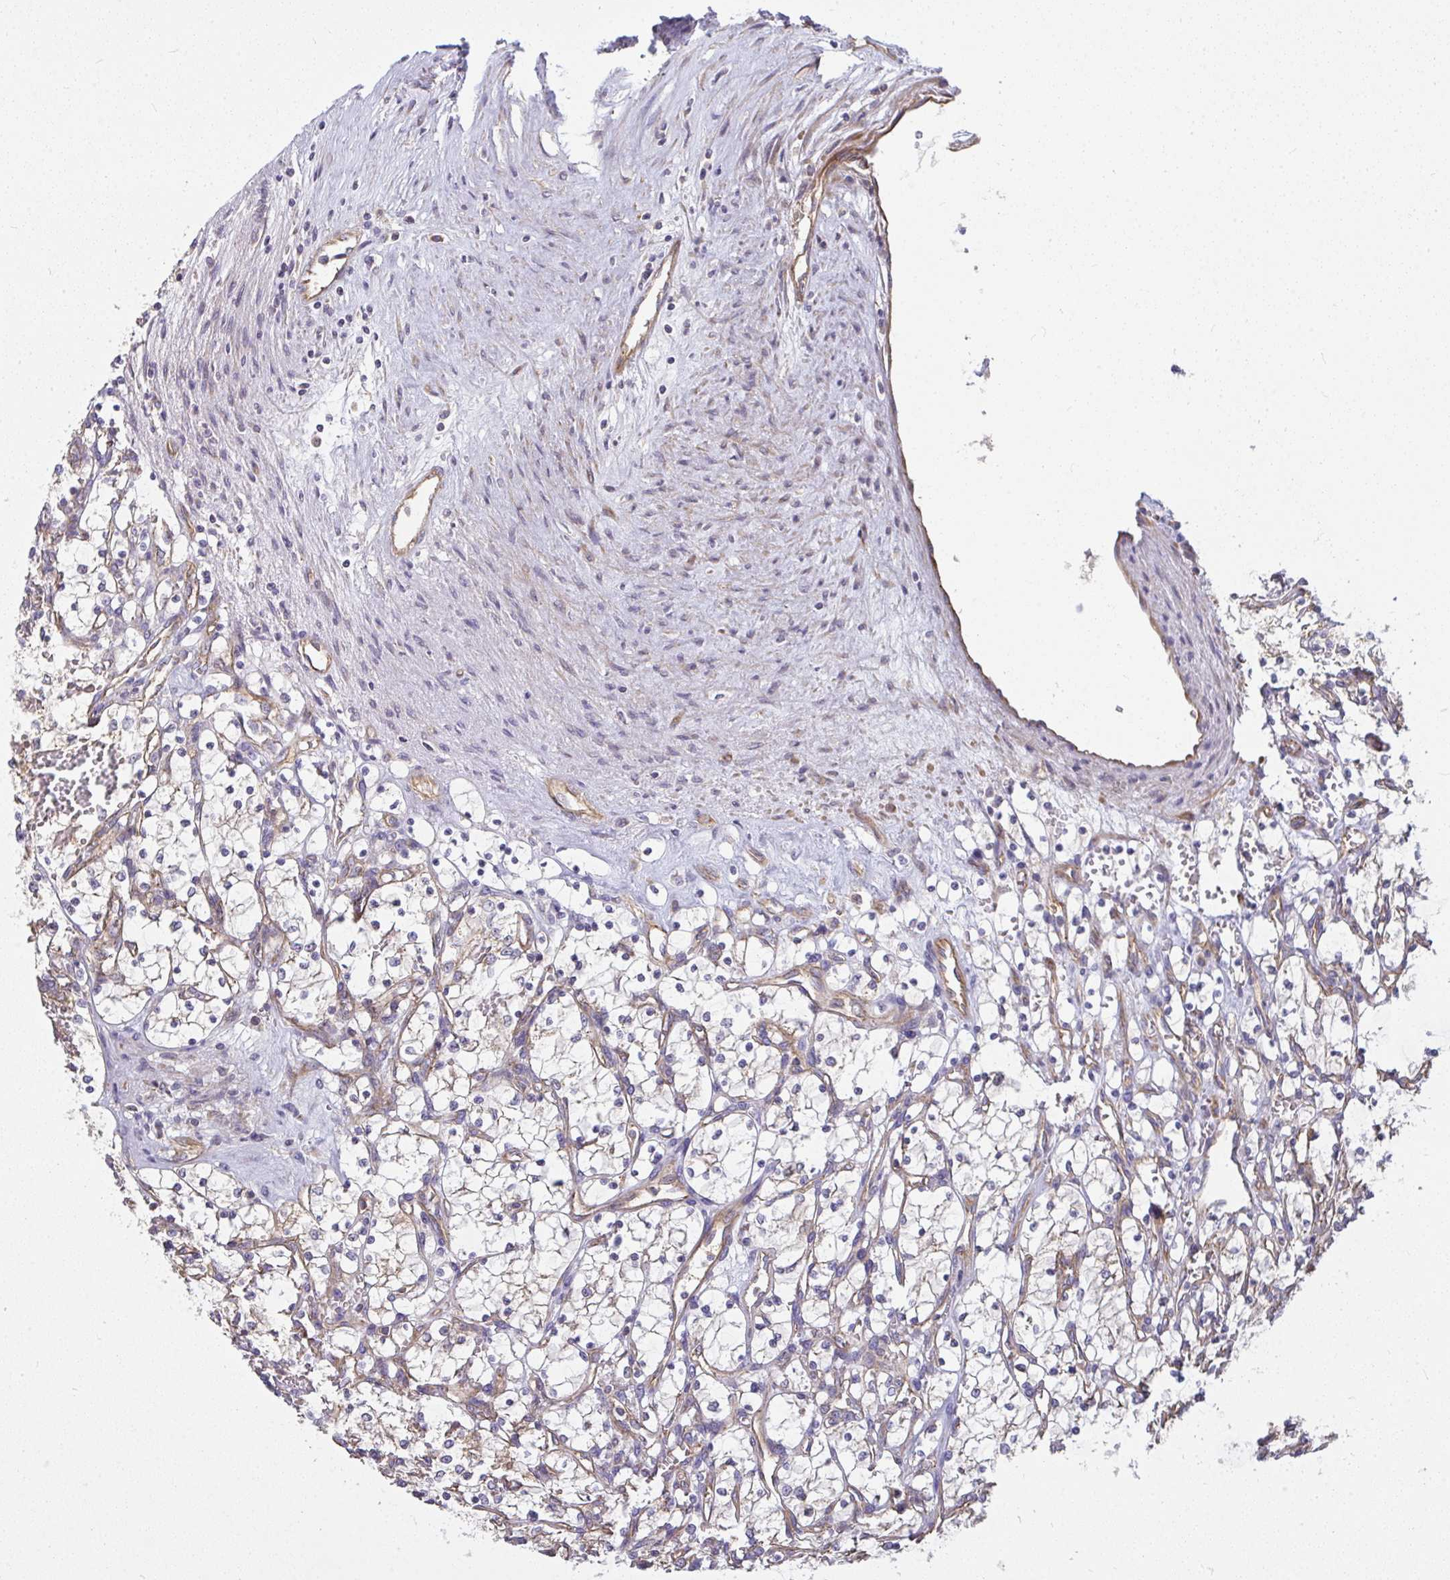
{"staining": {"intensity": "negative", "quantity": "none", "location": "none"}, "tissue": "renal cancer", "cell_type": "Tumor cells", "image_type": "cancer", "snomed": [{"axis": "morphology", "description": "Adenocarcinoma, NOS"}, {"axis": "topography", "description": "Kidney"}], "caption": "The image exhibits no staining of tumor cells in renal adenocarcinoma. Brightfield microscopy of immunohistochemistry (IHC) stained with DAB (3,3'-diaminobenzidine) (brown) and hematoxylin (blue), captured at high magnification.", "gene": "B4GALT6", "patient": {"sex": "female", "age": 69}}